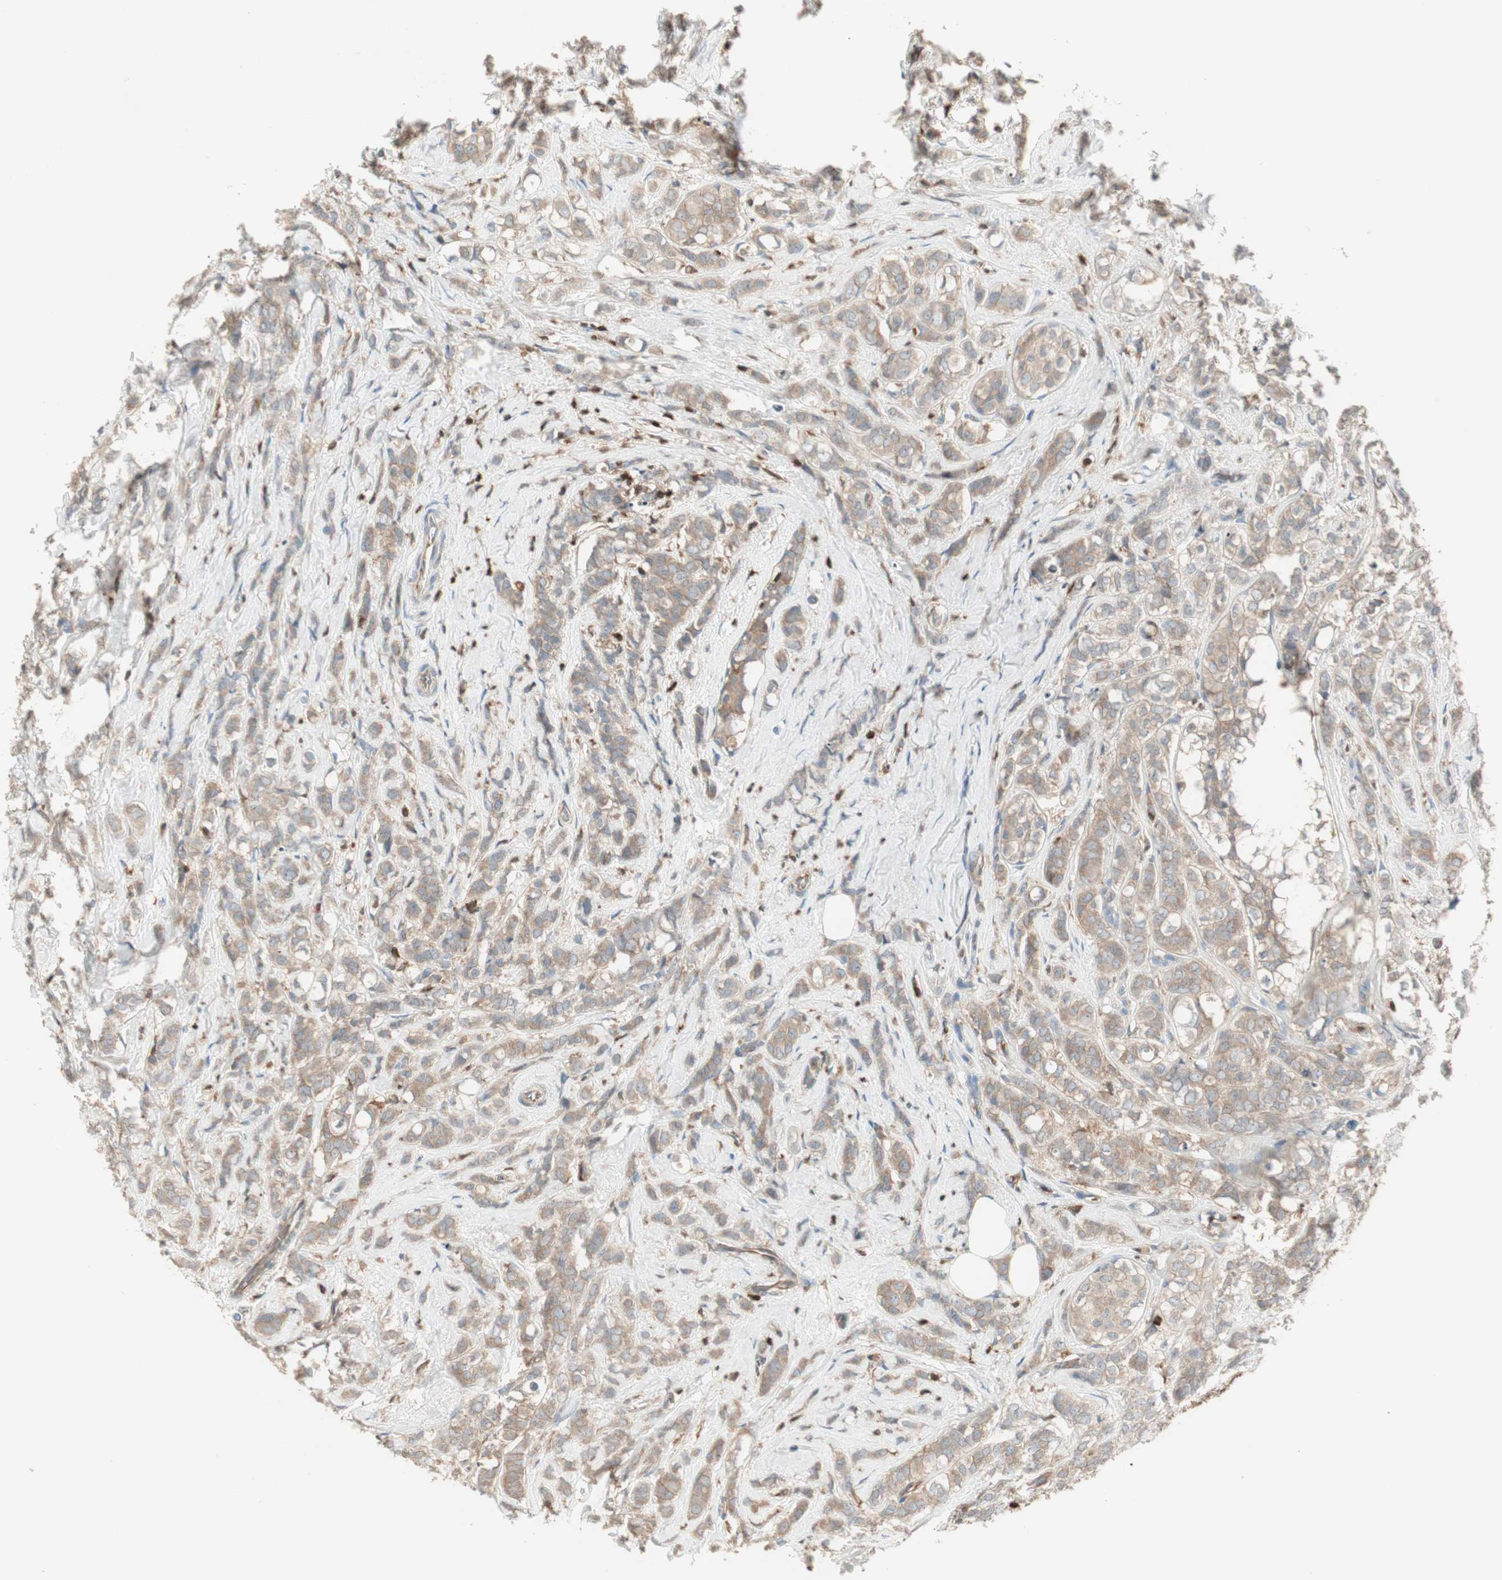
{"staining": {"intensity": "weak", "quantity": ">75%", "location": "cytoplasmic/membranous"}, "tissue": "breast cancer", "cell_type": "Tumor cells", "image_type": "cancer", "snomed": [{"axis": "morphology", "description": "Lobular carcinoma"}, {"axis": "topography", "description": "Breast"}], "caption": "Immunohistochemistry histopathology image of lobular carcinoma (breast) stained for a protein (brown), which demonstrates low levels of weak cytoplasmic/membranous staining in approximately >75% of tumor cells.", "gene": "CRLF3", "patient": {"sex": "female", "age": 60}}